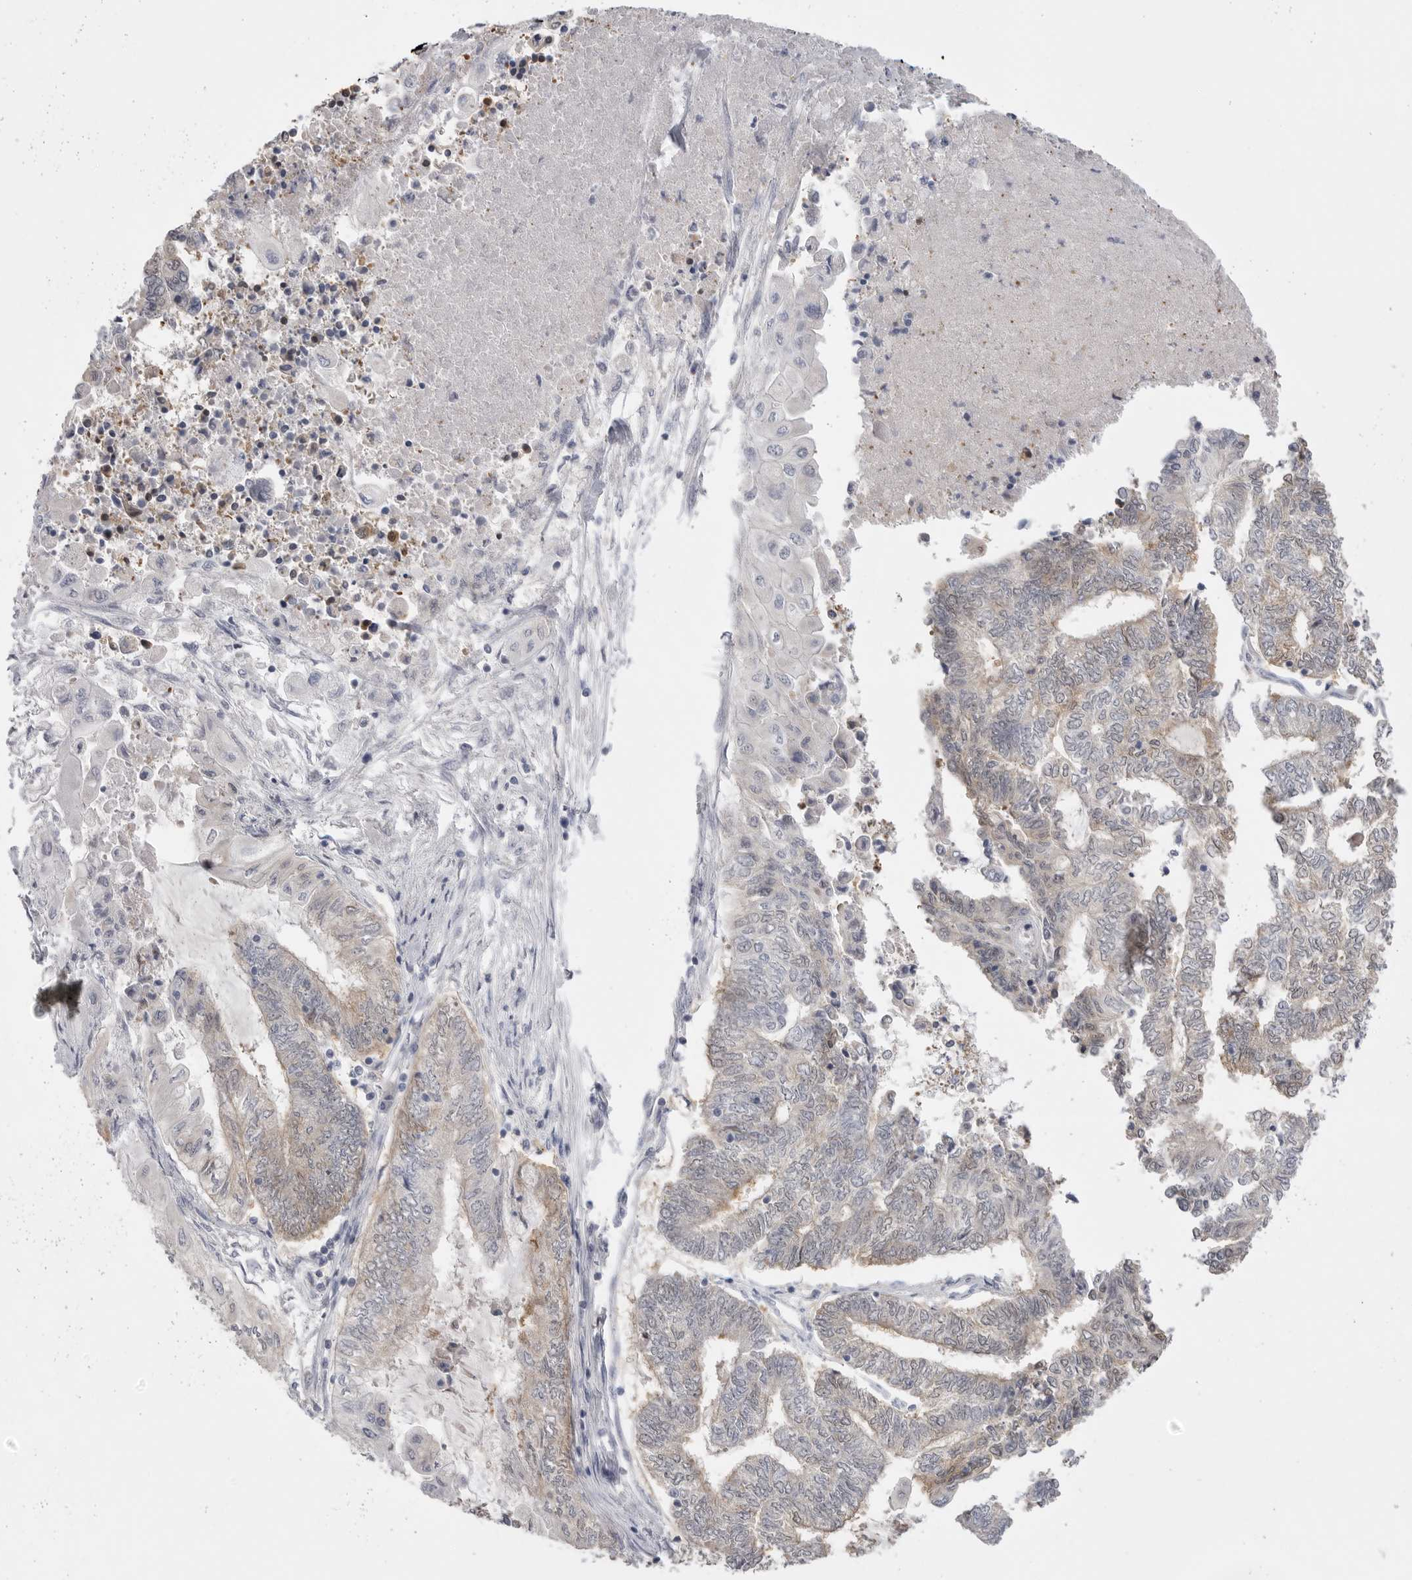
{"staining": {"intensity": "weak", "quantity": "25%-75%", "location": "cytoplasmic/membranous"}, "tissue": "endometrial cancer", "cell_type": "Tumor cells", "image_type": "cancer", "snomed": [{"axis": "morphology", "description": "Adenocarcinoma, NOS"}, {"axis": "topography", "description": "Uterus"}, {"axis": "topography", "description": "Endometrium"}], "caption": "Immunohistochemical staining of human adenocarcinoma (endometrial) exhibits weak cytoplasmic/membranous protein staining in about 25%-75% of tumor cells.", "gene": "KYAT3", "patient": {"sex": "female", "age": 70}}